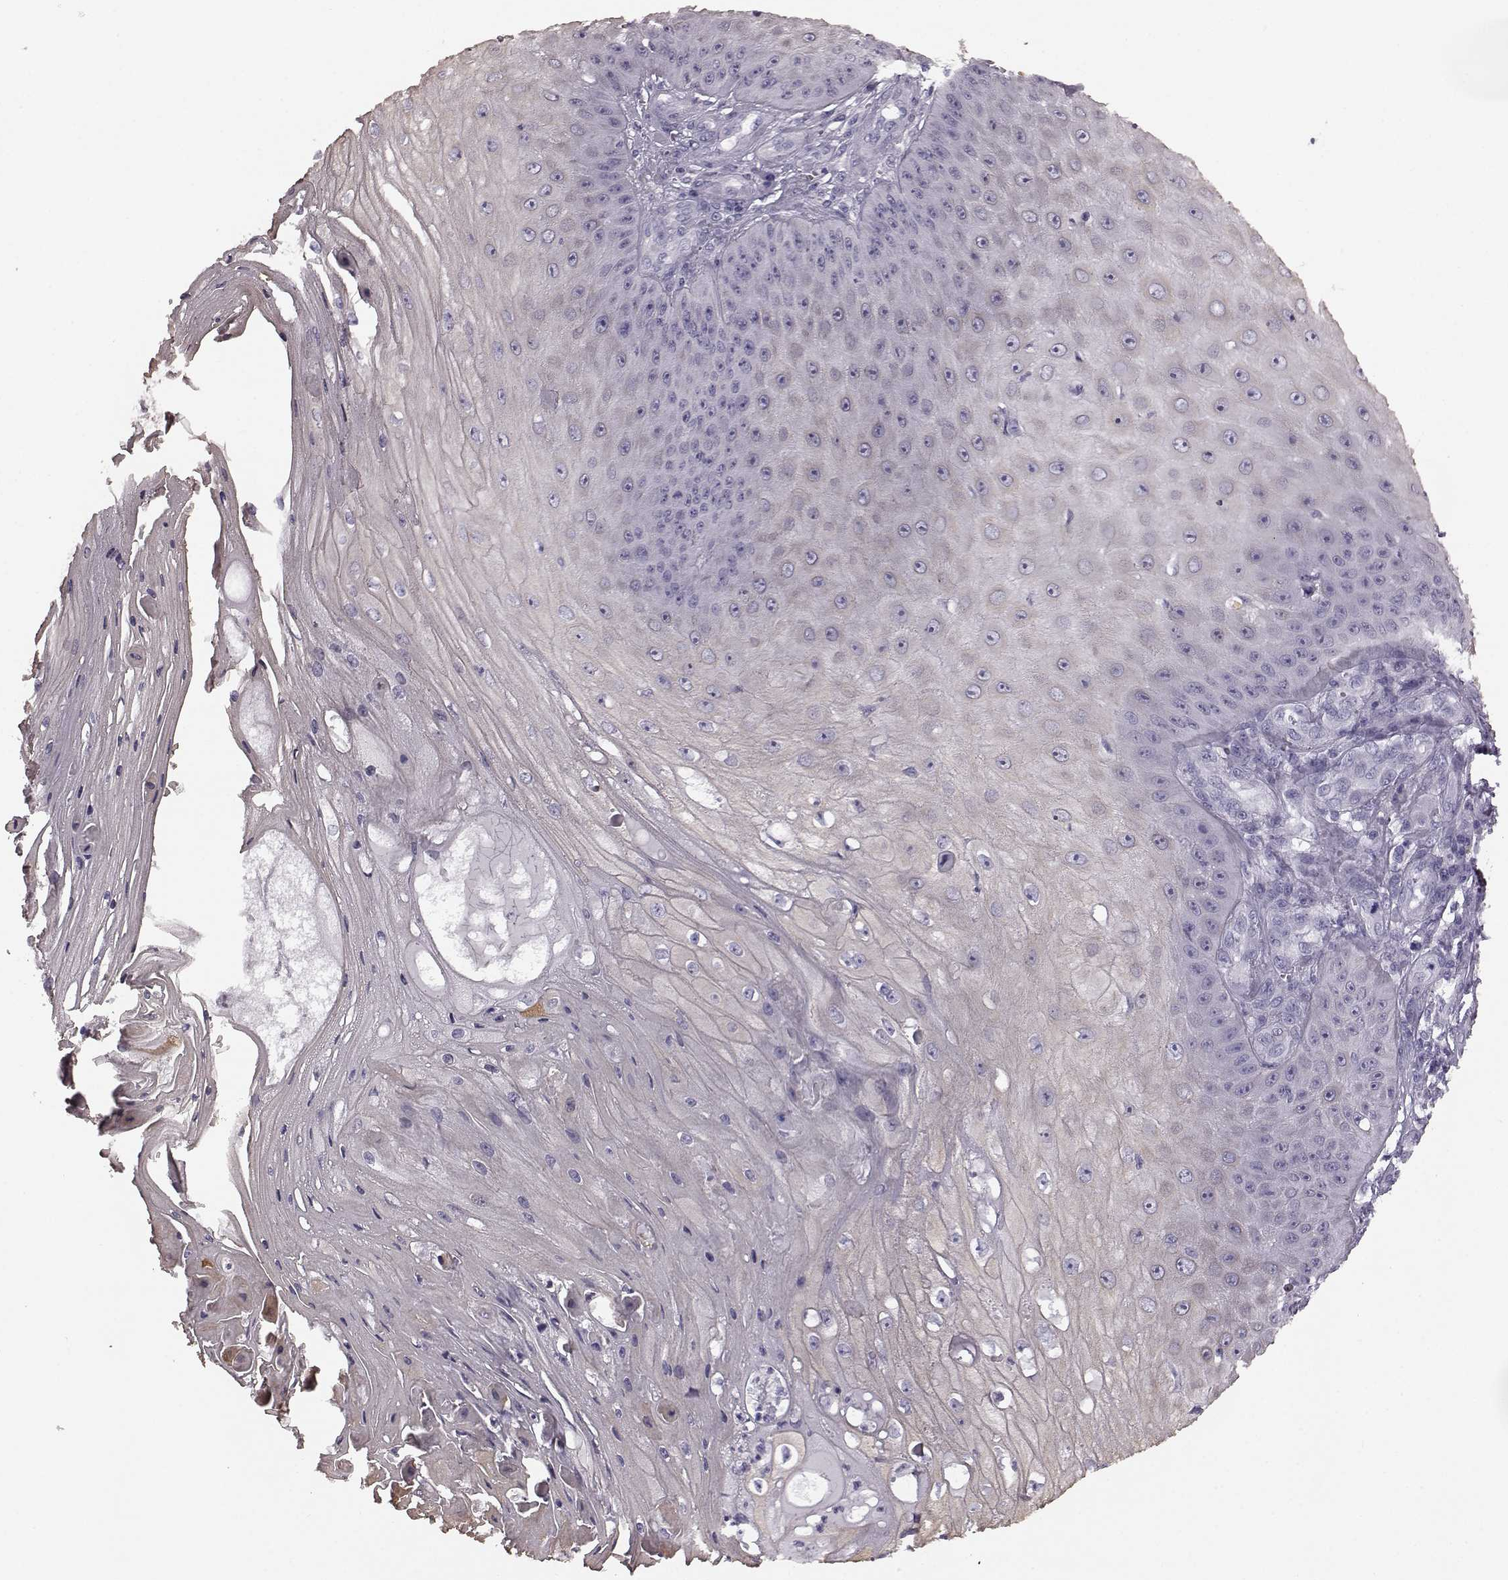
{"staining": {"intensity": "weak", "quantity": "25%-75%", "location": "cytoplasmic/membranous"}, "tissue": "skin cancer", "cell_type": "Tumor cells", "image_type": "cancer", "snomed": [{"axis": "morphology", "description": "Squamous cell carcinoma, NOS"}, {"axis": "topography", "description": "Skin"}], "caption": "DAB (3,3'-diaminobenzidine) immunohistochemical staining of skin squamous cell carcinoma shows weak cytoplasmic/membranous protein positivity in approximately 25%-75% of tumor cells.", "gene": "ODAD4", "patient": {"sex": "male", "age": 70}}